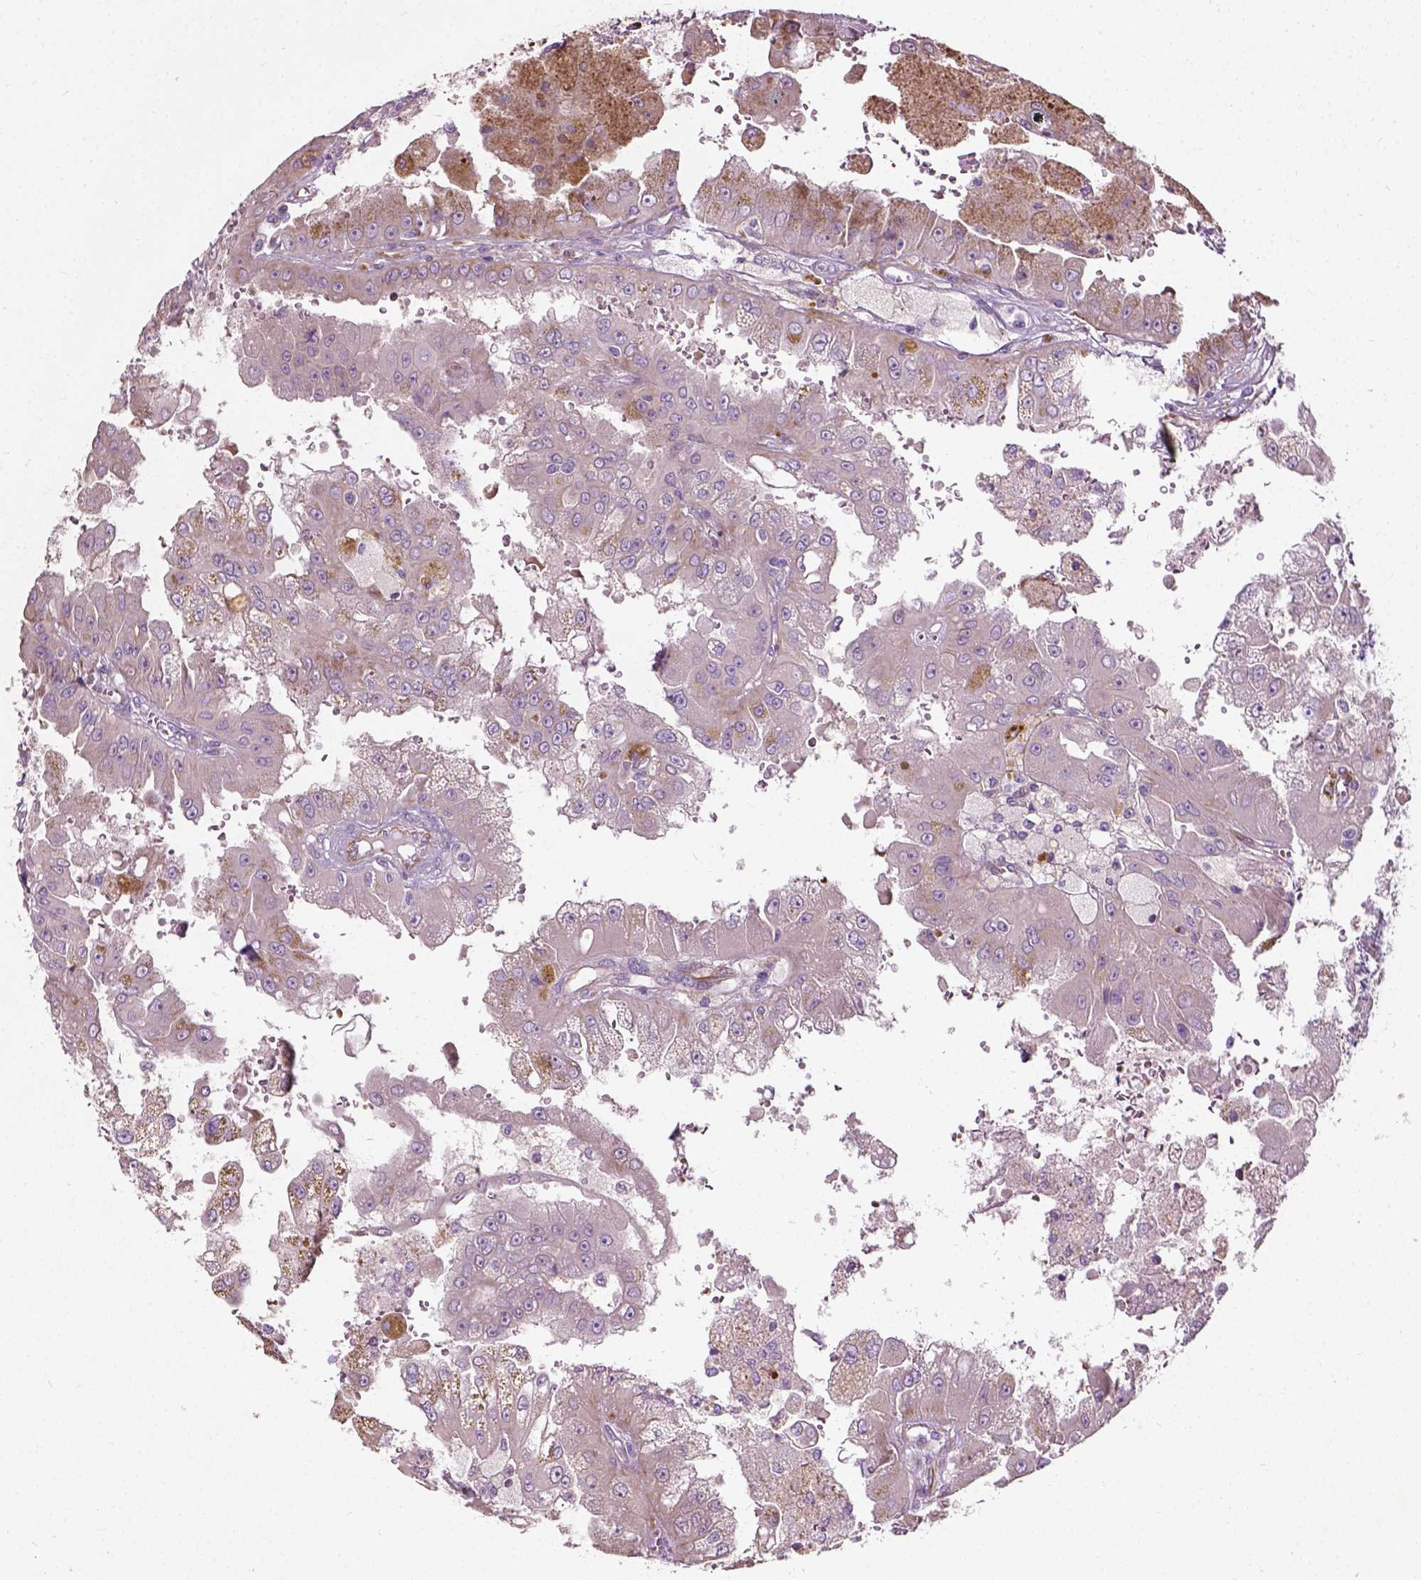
{"staining": {"intensity": "moderate", "quantity": "25%-75%", "location": "cytoplasmic/membranous"}, "tissue": "renal cancer", "cell_type": "Tumor cells", "image_type": "cancer", "snomed": [{"axis": "morphology", "description": "Adenocarcinoma, NOS"}, {"axis": "topography", "description": "Kidney"}], "caption": "About 25%-75% of tumor cells in human adenocarcinoma (renal) display moderate cytoplasmic/membranous protein expression as visualized by brown immunohistochemical staining.", "gene": "PKP3", "patient": {"sex": "male", "age": 58}}